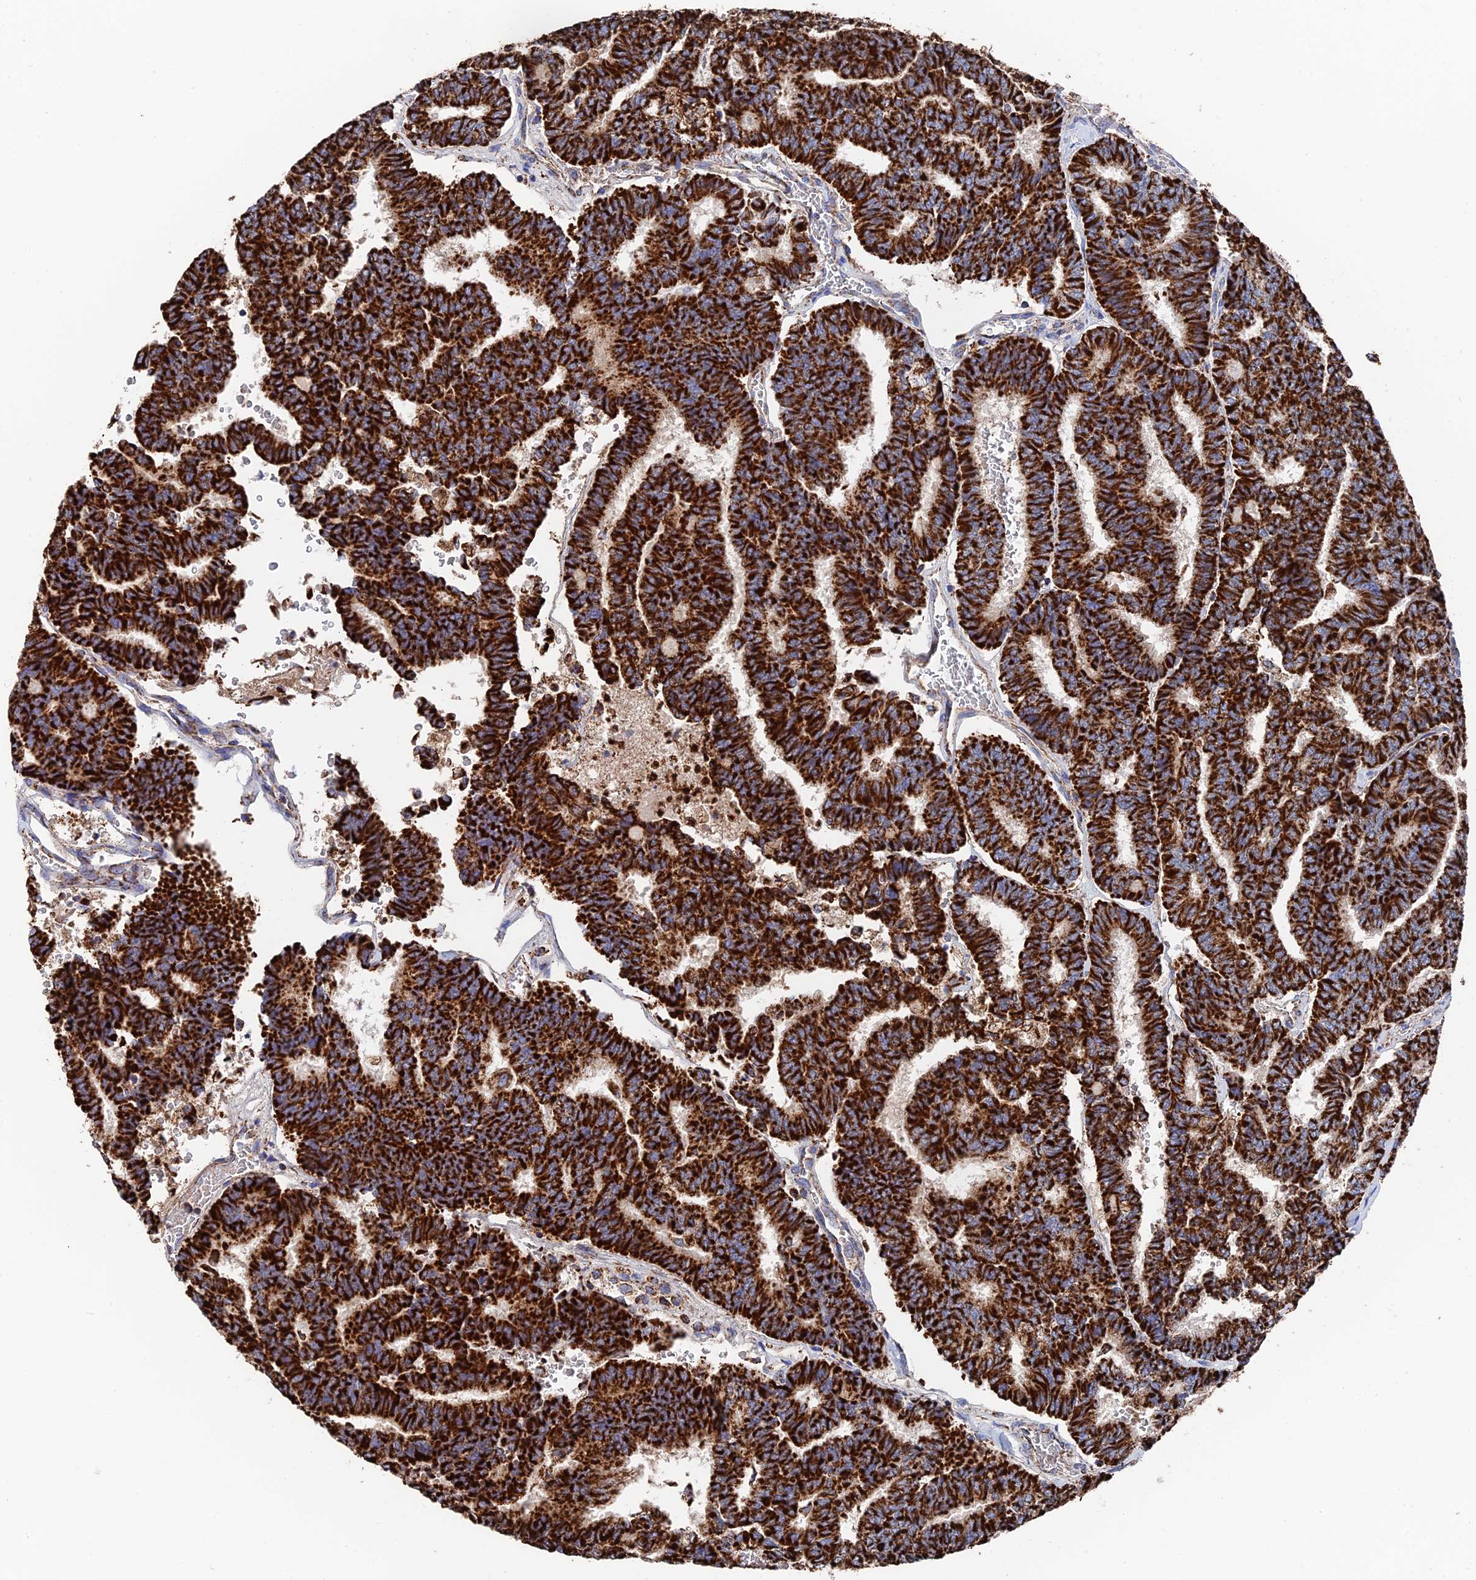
{"staining": {"intensity": "strong", "quantity": ">75%", "location": "cytoplasmic/membranous"}, "tissue": "thyroid cancer", "cell_type": "Tumor cells", "image_type": "cancer", "snomed": [{"axis": "morphology", "description": "Papillary adenocarcinoma, NOS"}, {"axis": "topography", "description": "Thyroid gland"}], "caption": "Protein positivity by IHC exhibits strong cytoplasmic/membranous staining in about >75% of tumor cells in papillary adenocarcinoma (thyroid).", "gene": "HAUS8", "patient": {"sex": "female", "age": 35}}